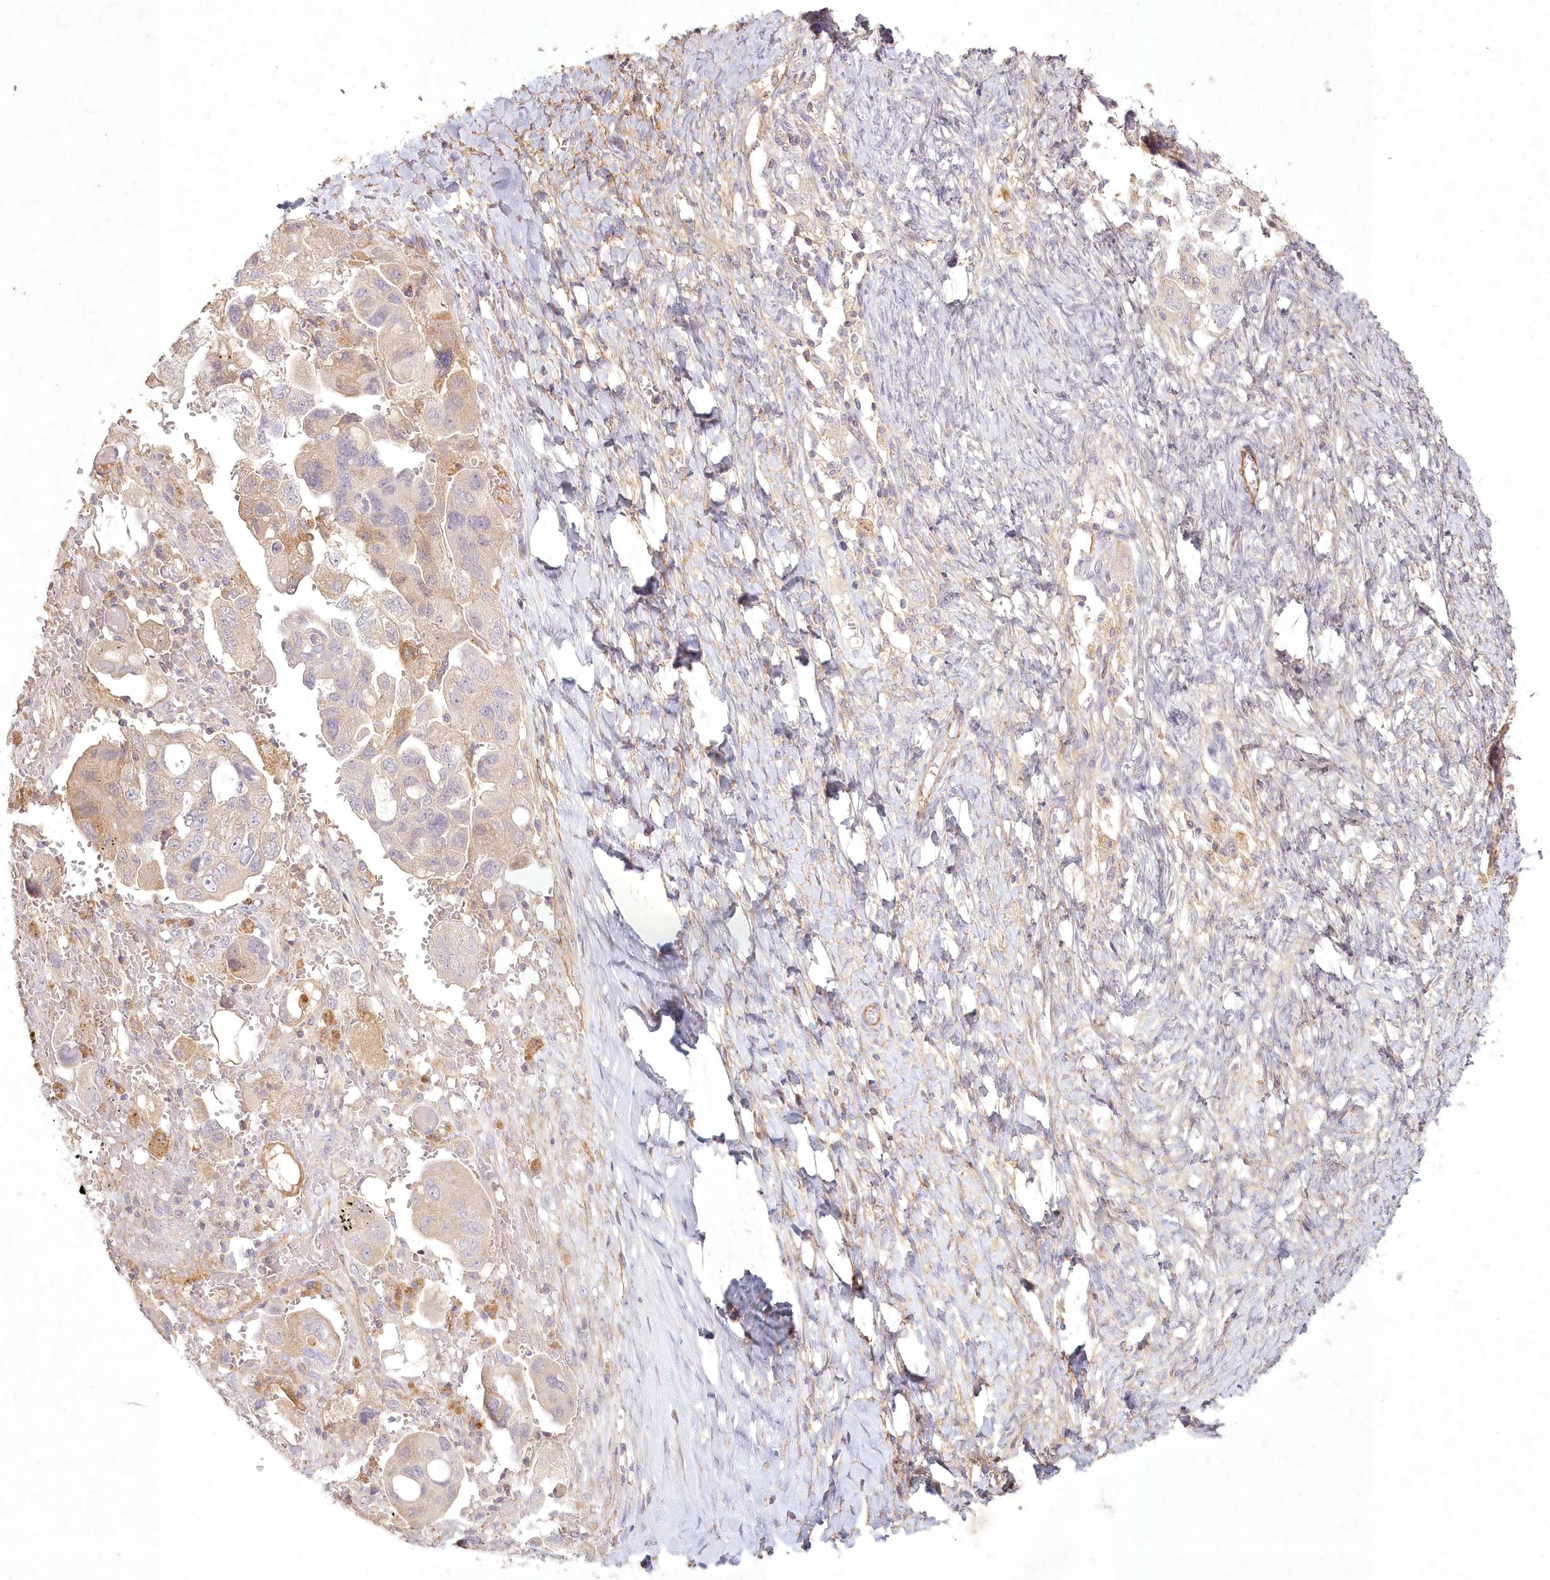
{"staining": {"intensity": "weak", "quantity": "<25%", "location": "cytoplasmic/membranous"}, "tissue": "ovarian cancer", "cell_type": "Tumor cells", "image_type": "cancer", "snomed": [{"axis": "morphology", "description": "Carcinoma, NOS"}, {"axis": "morphology", "description": "Cystadenocarcinoma, serous, NOS"}, {"axis": "topography", "description": "Ovary"}], "caption": "This is an immunohistochemistry histopathology image of human ovarian cancer. There is no positivity in tumor cells.", "gene": "INPP4B", "patient": {"sex": "female", "age": 69}}